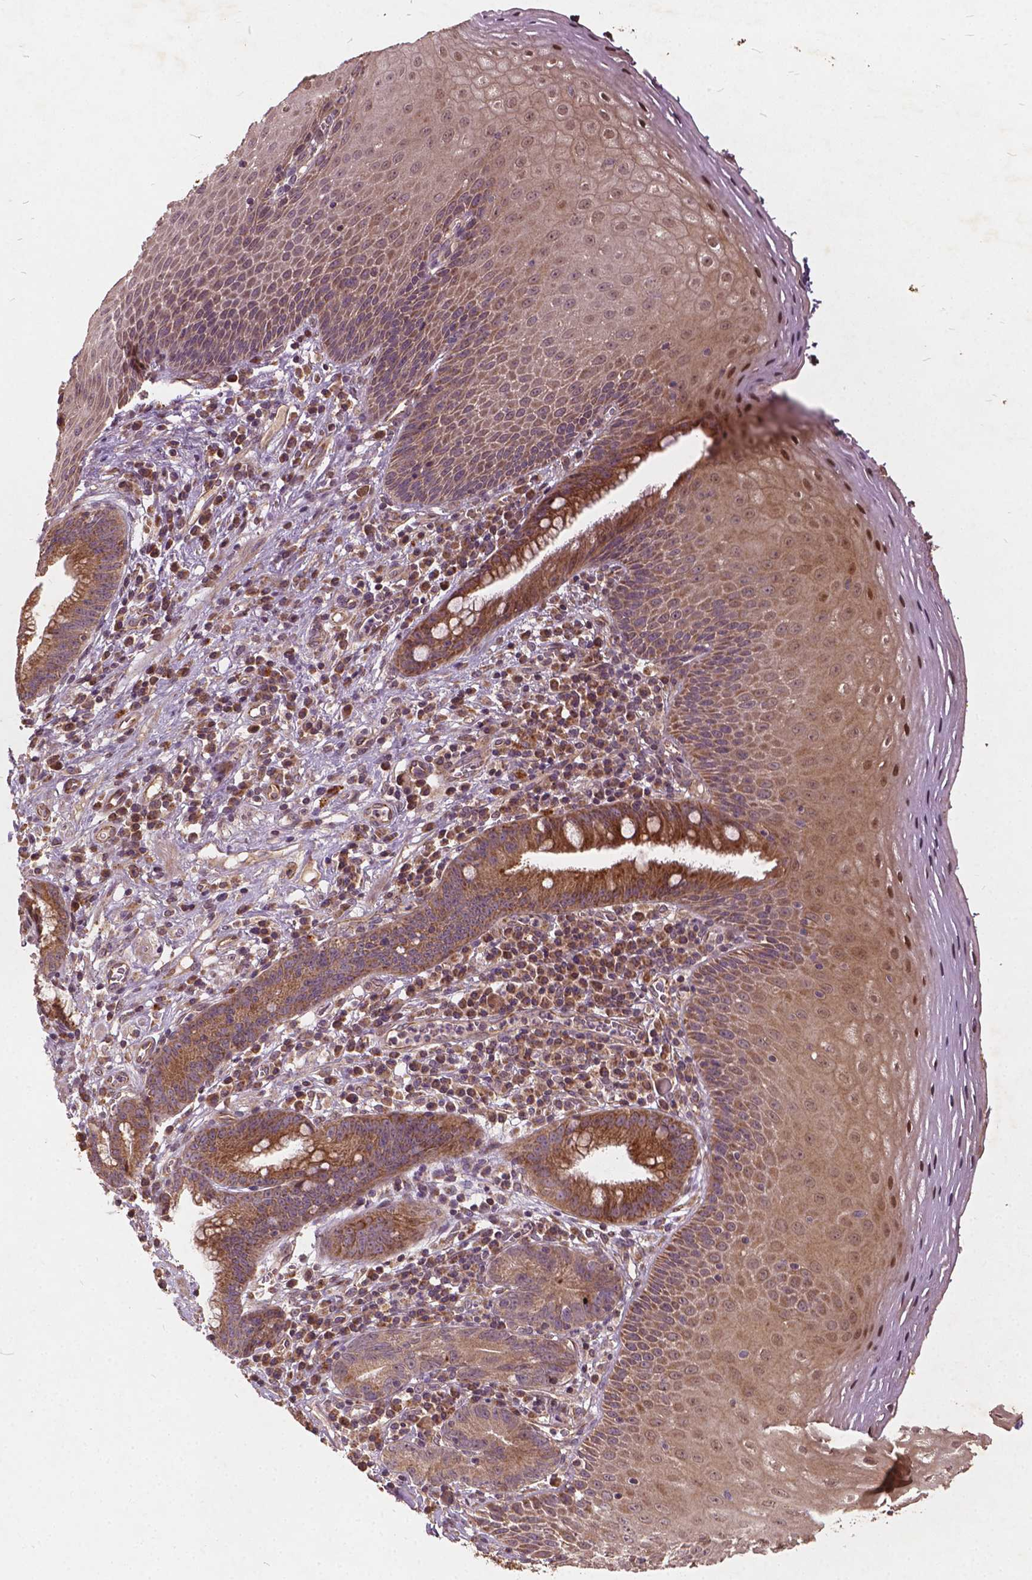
{"staining": {"intensity": "moderate", "quantity": ">75%", "location": "cytoplasmic/membranous,nuclear"}, "tissue": "esophagus", "cell_type": "Squamous epithelial cells", "image_type": "normal", "snomed": [{"axis": "morphology", "description": "Normal tissue, NOS"}, {"axis": "topography", "description": "Esophagus"}], "caption": "Squamous epithelial cells exhibit medium levels of moderate cytoplasmic/membranous,nuclear positivity in approximately >75% of cells in unremarkable human esophagus. The staining was performed using DAB (3,3'-diaminobenzidine), with brown indicating positive protein expression. Nuclei are stained blue with hematoxylin.", "gene": "UBXN2A", "patient": {"sex": "female", "age": 68}}